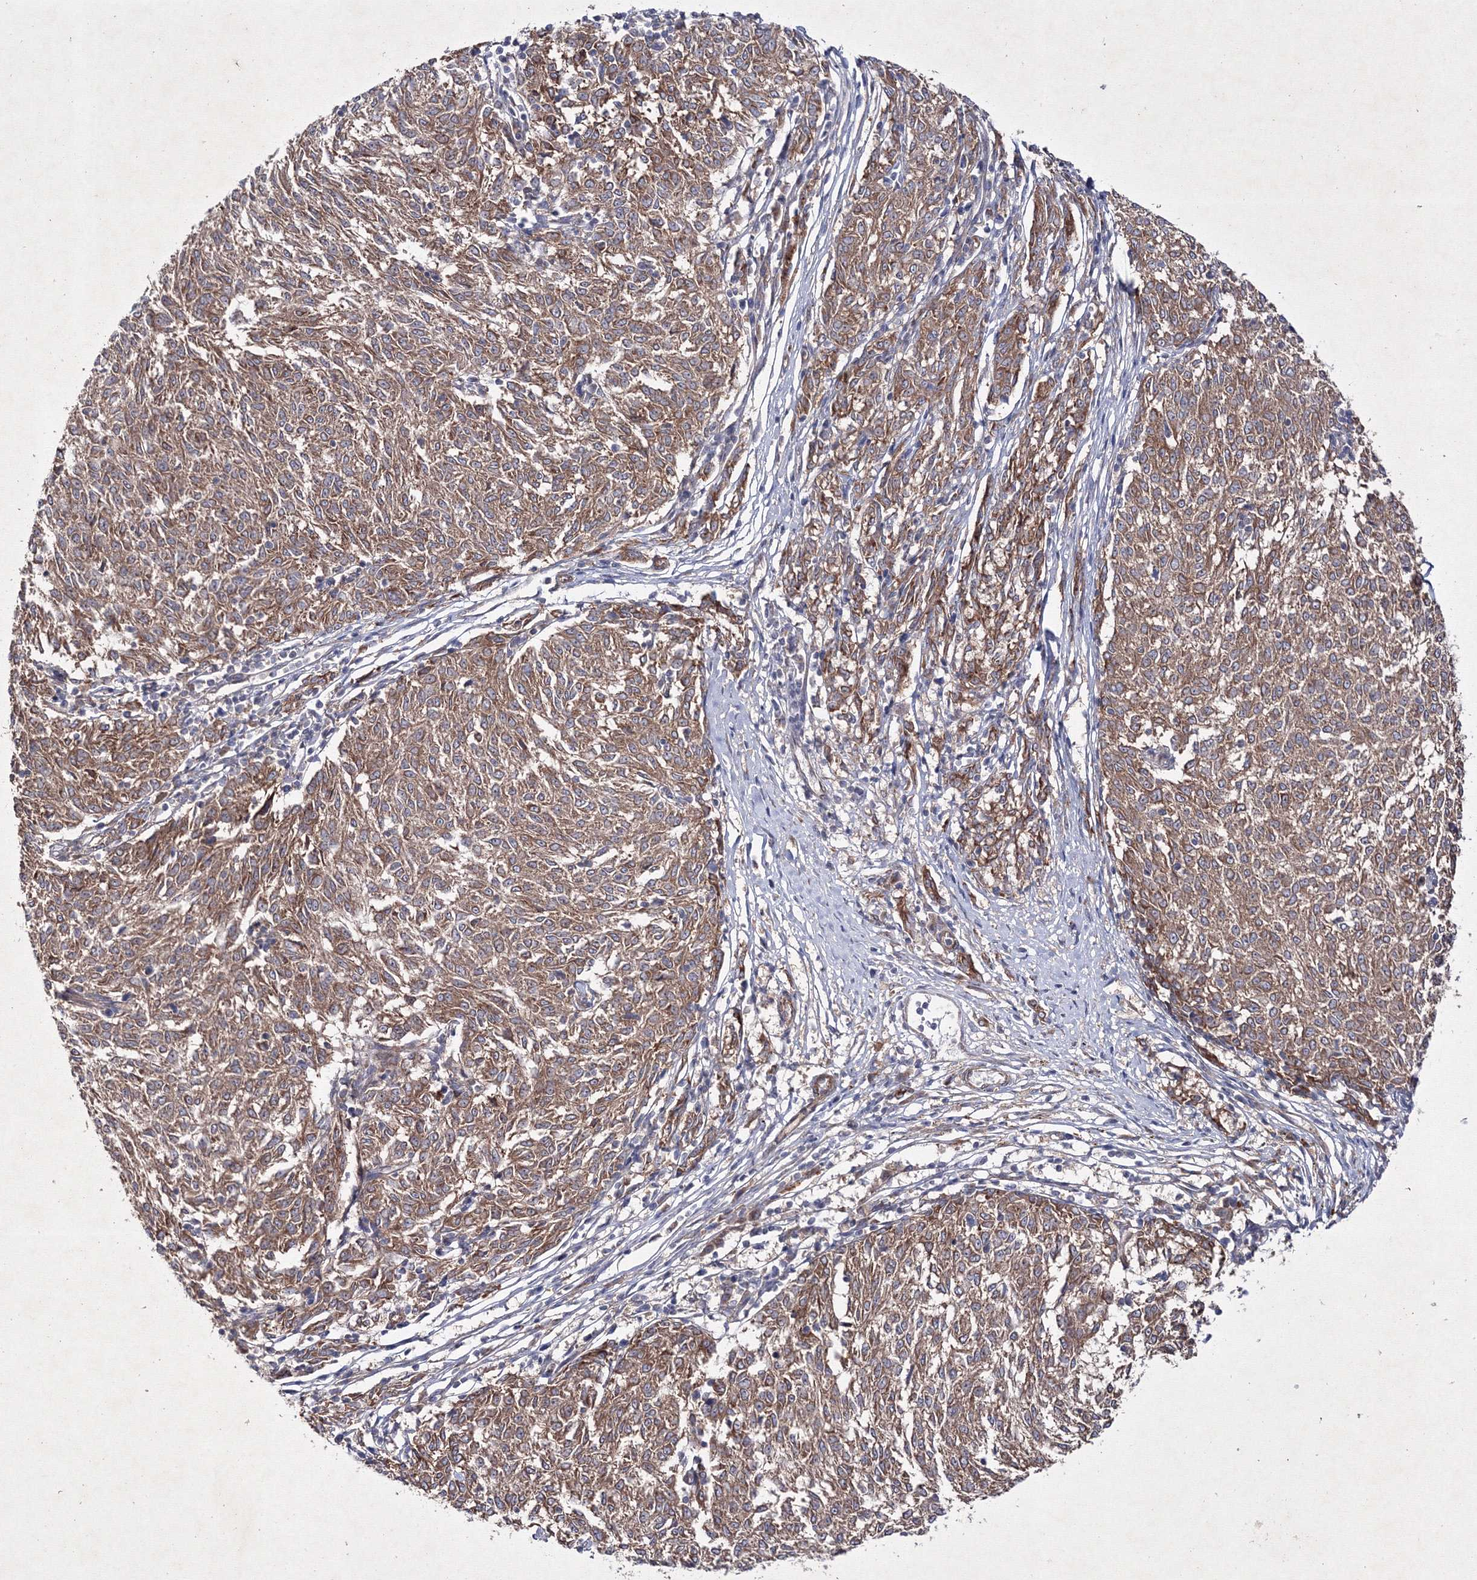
{"staining": {"intensity": "moderate", "quantity": ">75%", "location": "cytoplasmic/membranous"}, "tissue": "melanoma", "cell_type": "Tumor cells", "image_type": "cancer", "snomed": [{"axis": "morphology", "description": "Malignant melanoma, NOS"}, {"axis": "topography", "description": "Skin"}], "caption": "Human malignant melanoma stained with a protein marker displays moderate staining in tumor cells.", "gene": "GFM1", "patient": {"sex": "female", "age": 72}}